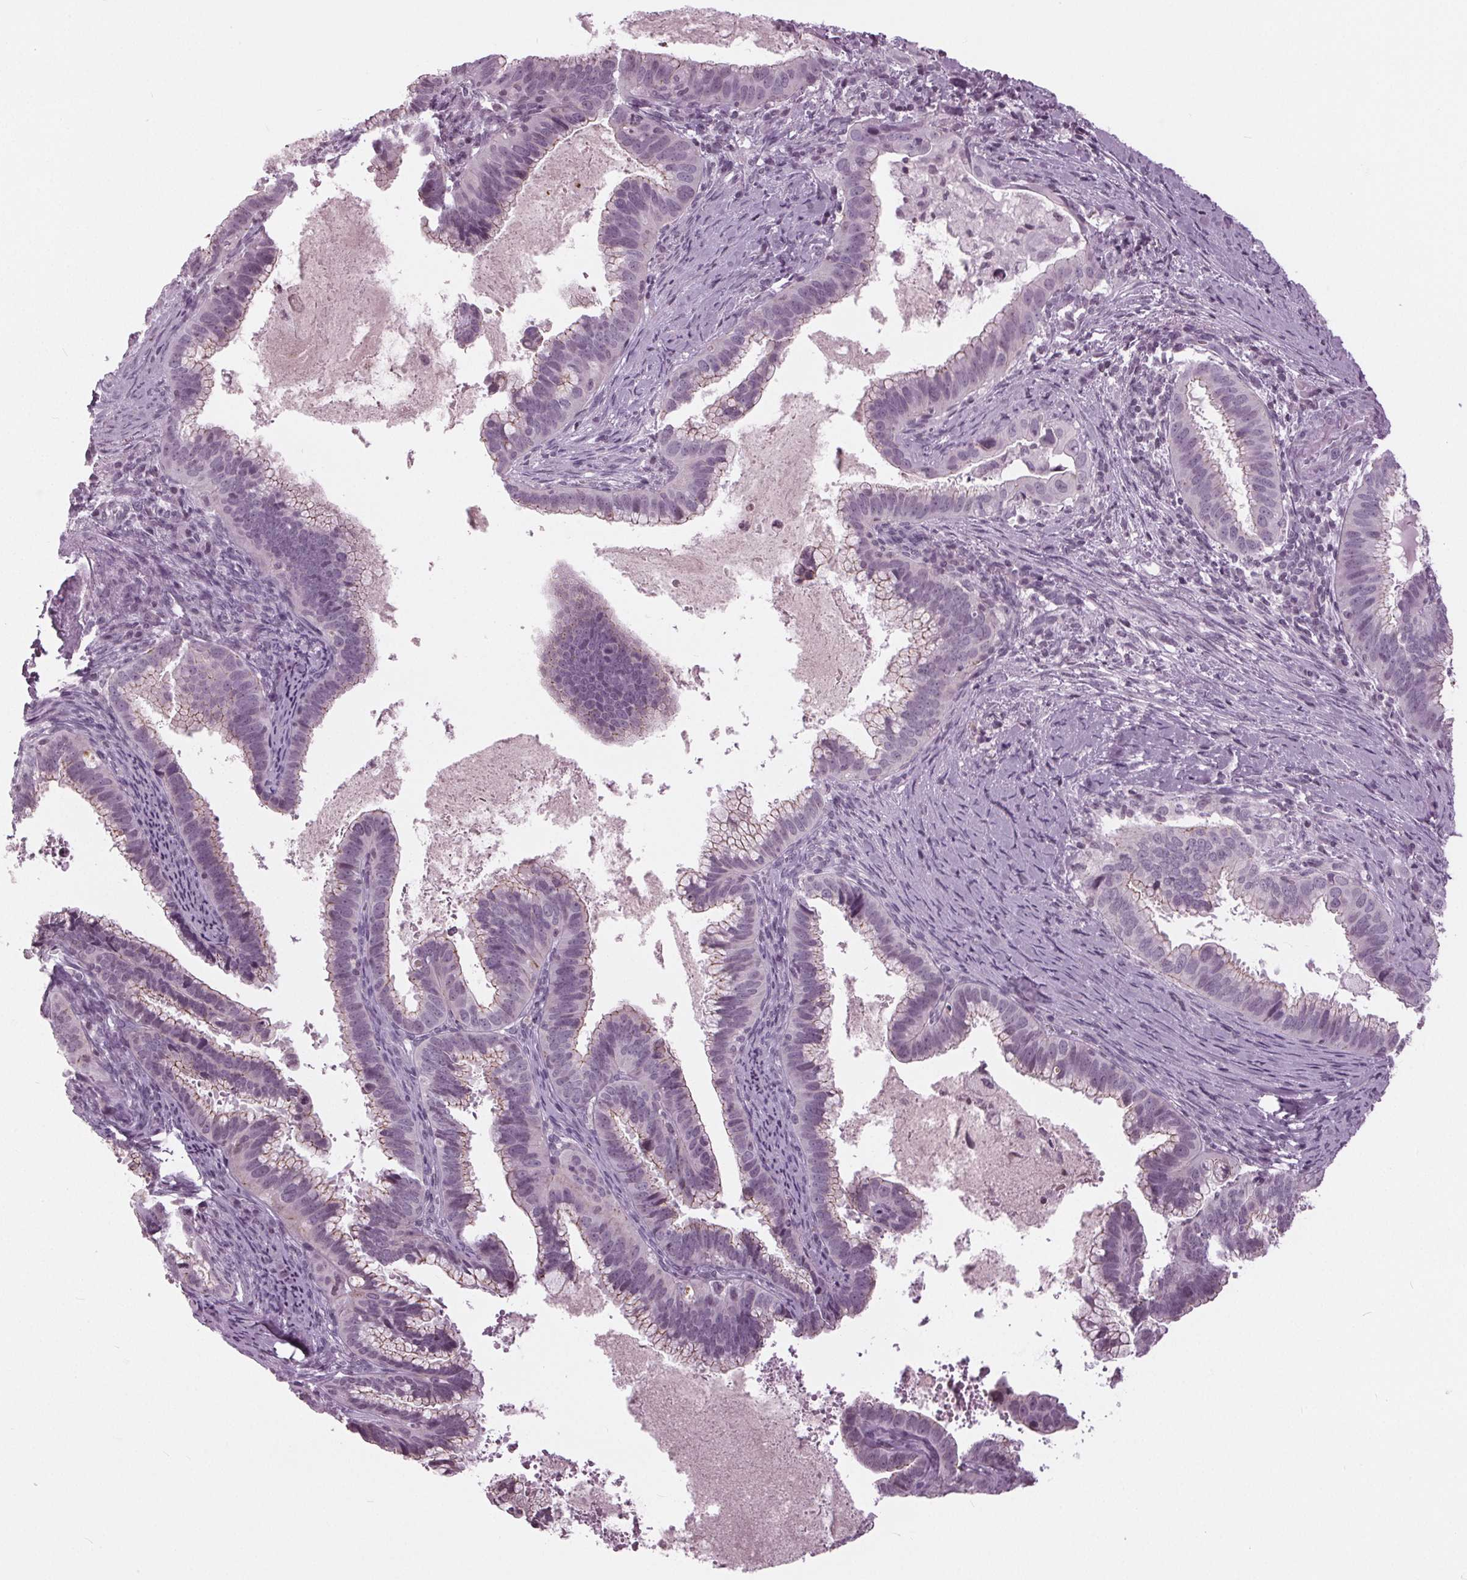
{"staining": {"intensity": "moderate", "quantity": "25%-75%", "location": "cytoplasmic/membranous"}, "tissue": "cervical cancer", "cell_type": "Tumor cells", "image_type": "cancer", "snomed": [{"axis": "morphology", "description": "Adenocarcinoma, NOS"}, {"axis": "topography", "description": "Cervix"}], "caption": "Human cervical adenocarcinoma stained with a brown dye demonstrates moderate cytoplasmic/membranous positive staining in approximately 25%-75% of tumor cells.", "gene": "SLC9A4", "patient": {"sex": "female", "age": 61}}